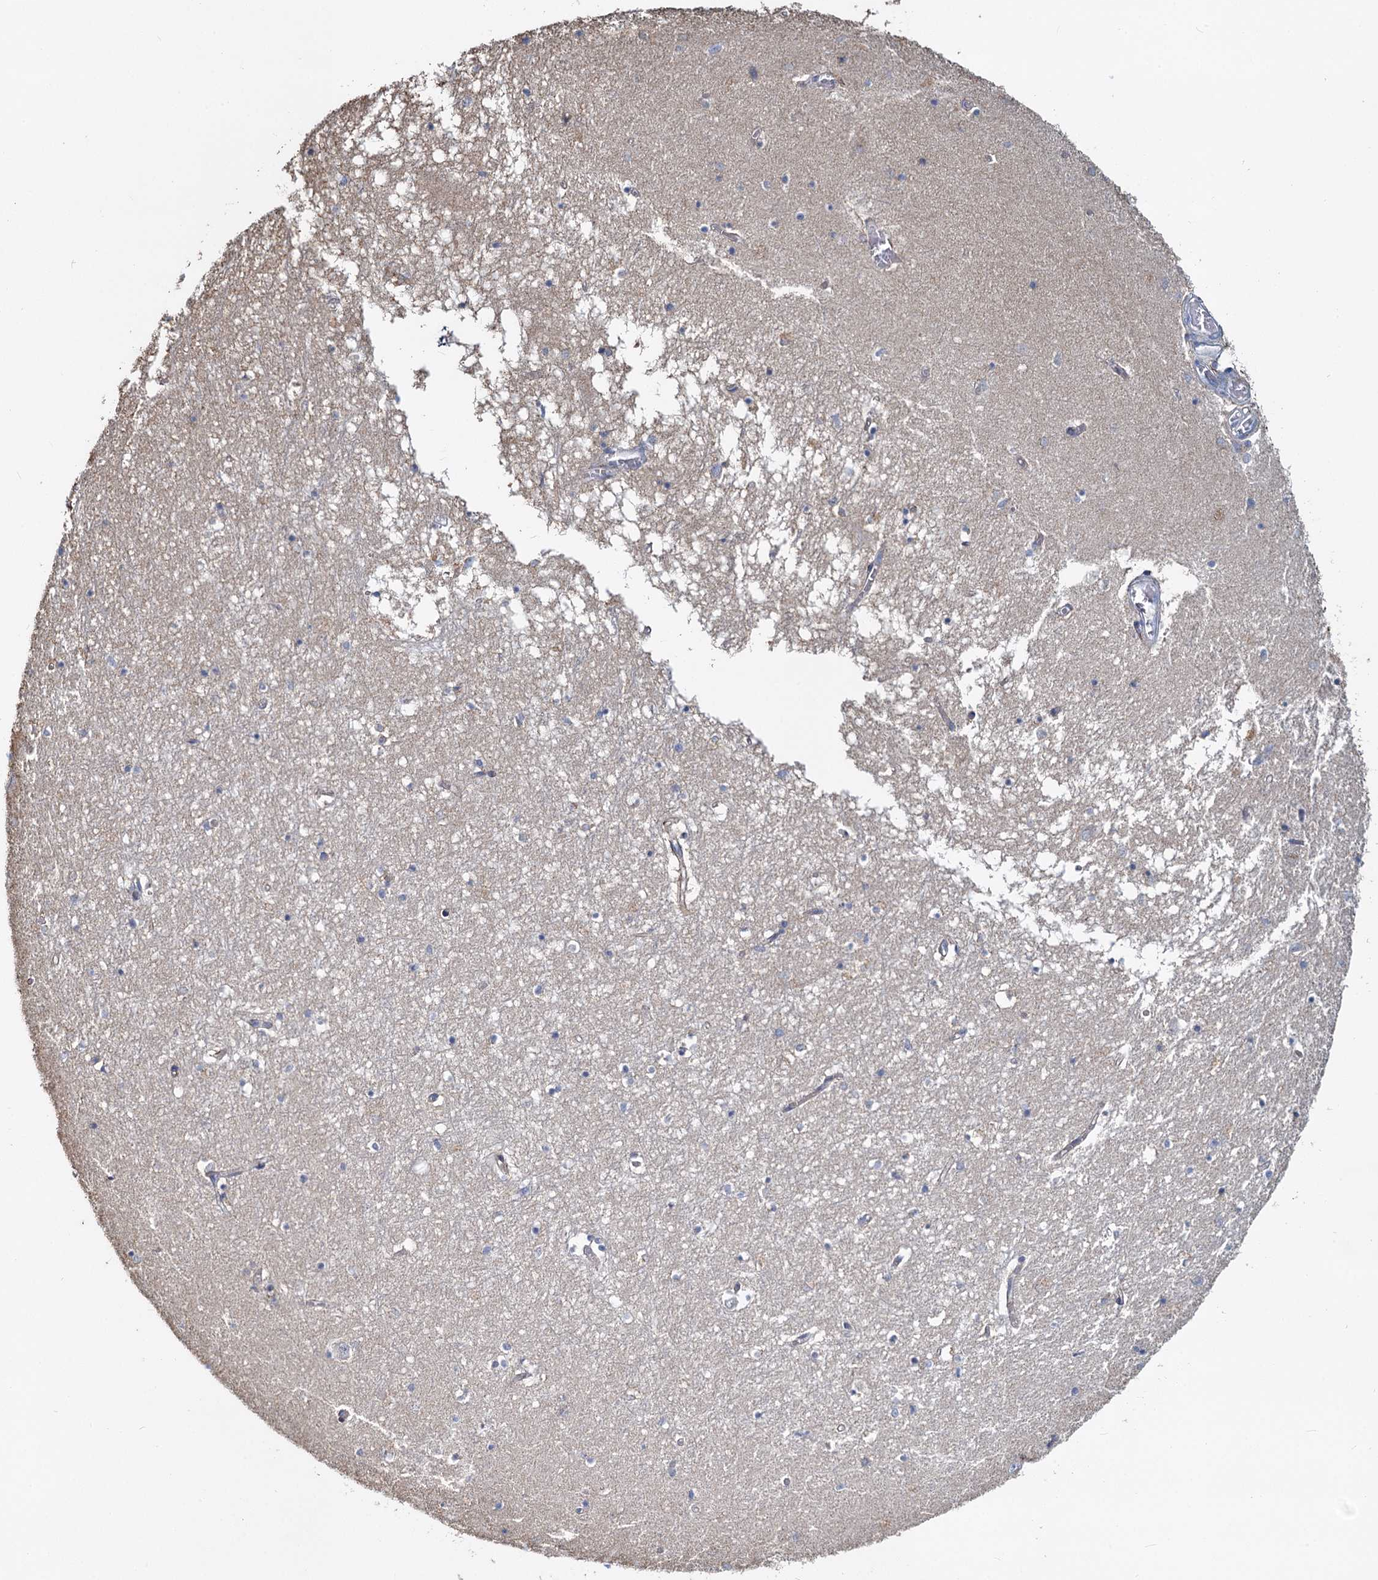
{"staining": {"intensity": "negative", "quantity": "none", "location": "none"}, "tissue": "hippocampus", "cell_type": "Glial cells", "image_type": "normal", "snomed": [{"axis": "morphology", "description": "Normal tissue, NOS"}, {"axis": "topography", "description": "Hippocampus"}], "caption": "Image shows no protein positivity in glial cells of unremarkable hippocampus.", "gene": "DCUN1D2", "patient": {"sex": "male", "age": 70}}